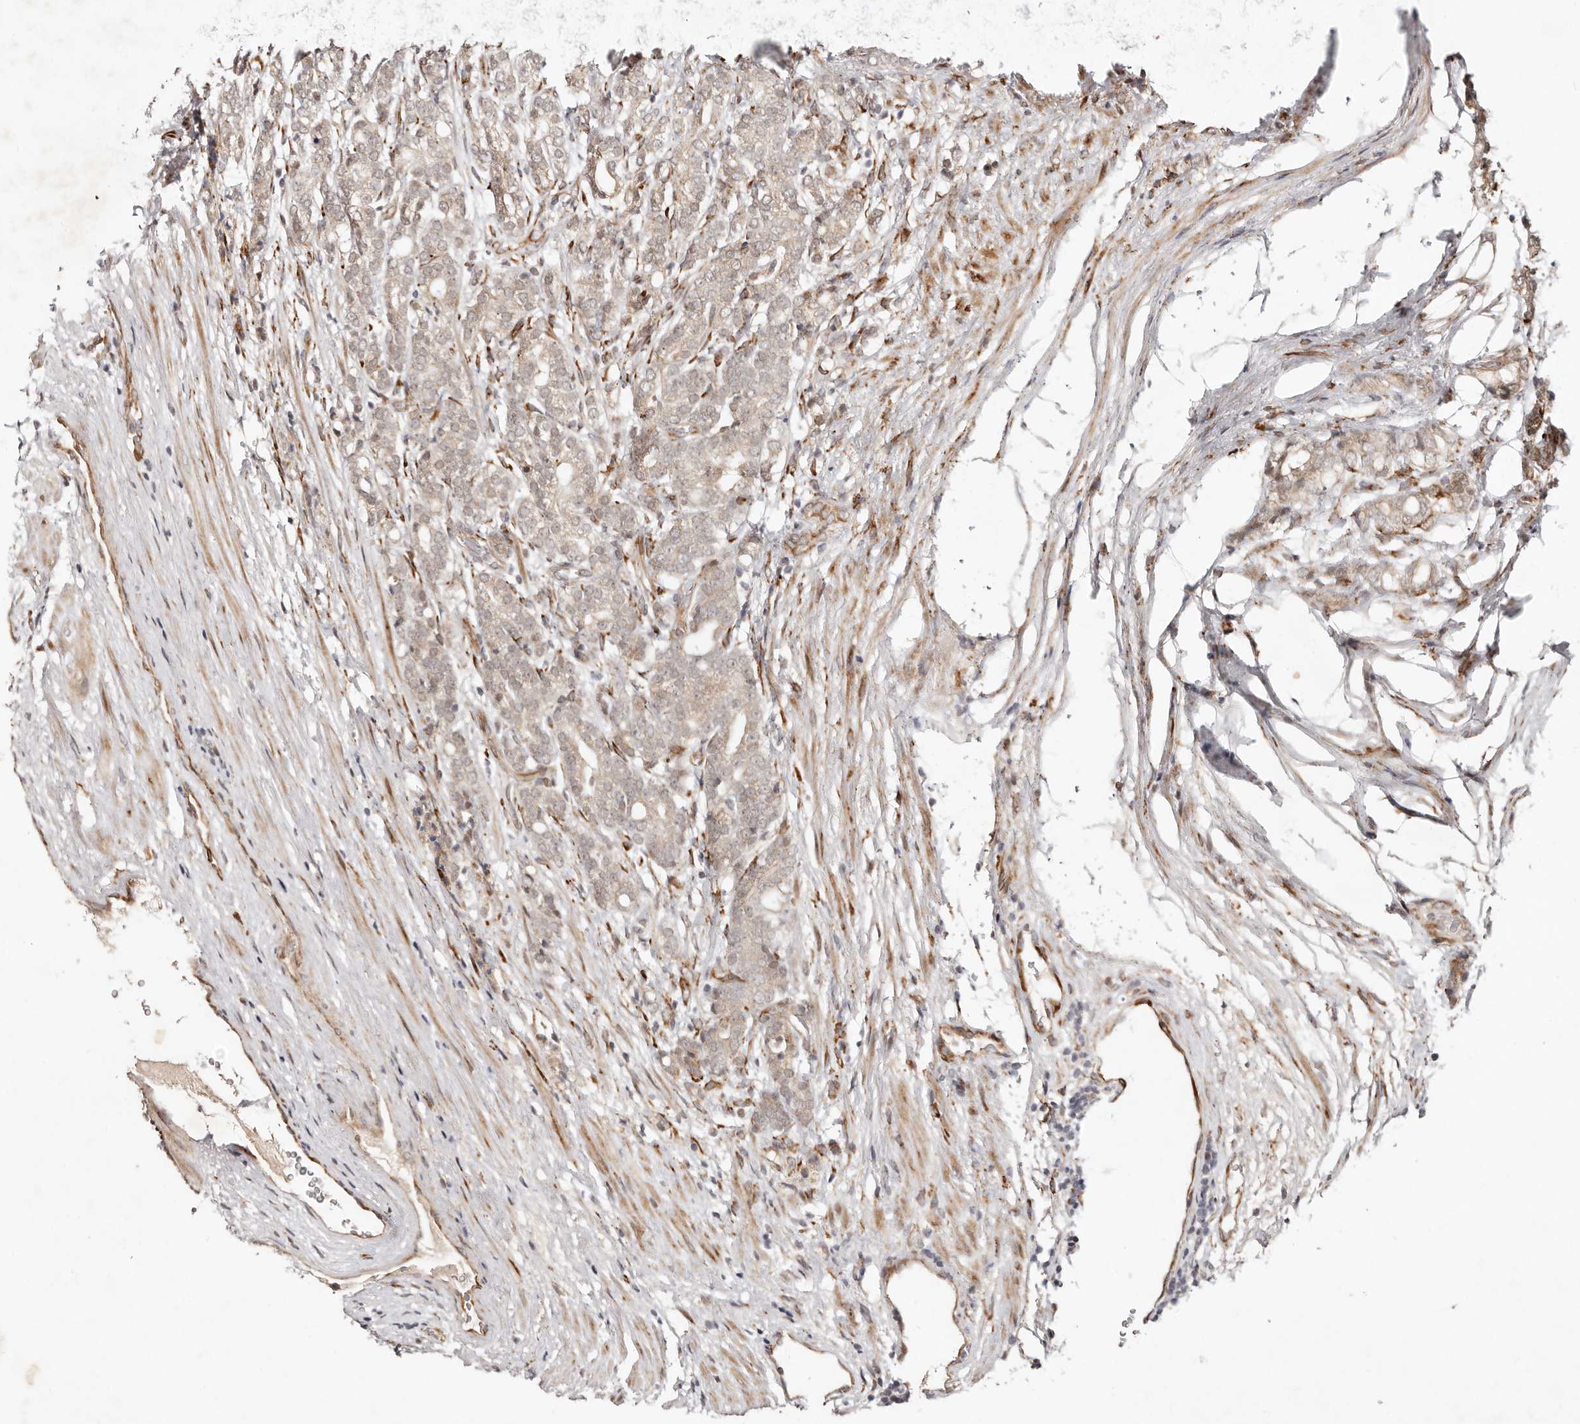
{"staining": {"intensity": "negative", "quantity": "none", "location": "none"}, "tissue": "prostate cancer", "cell_type": "Tumor cells", "image_type": "cancer", "snomed": [{"axis": "morphology", "description": "Adenocarcinoma, High grade"}, {"axis": "topography", "description": "Prostate"}], "caption": "Prostate cancer (adenocarcinoma (high-grade)) was stained to show a protein in brown. There is no significant staining in tumor cells.", "gene": "BCL2L15", "patient": {"sex": "male", "age": 57}}